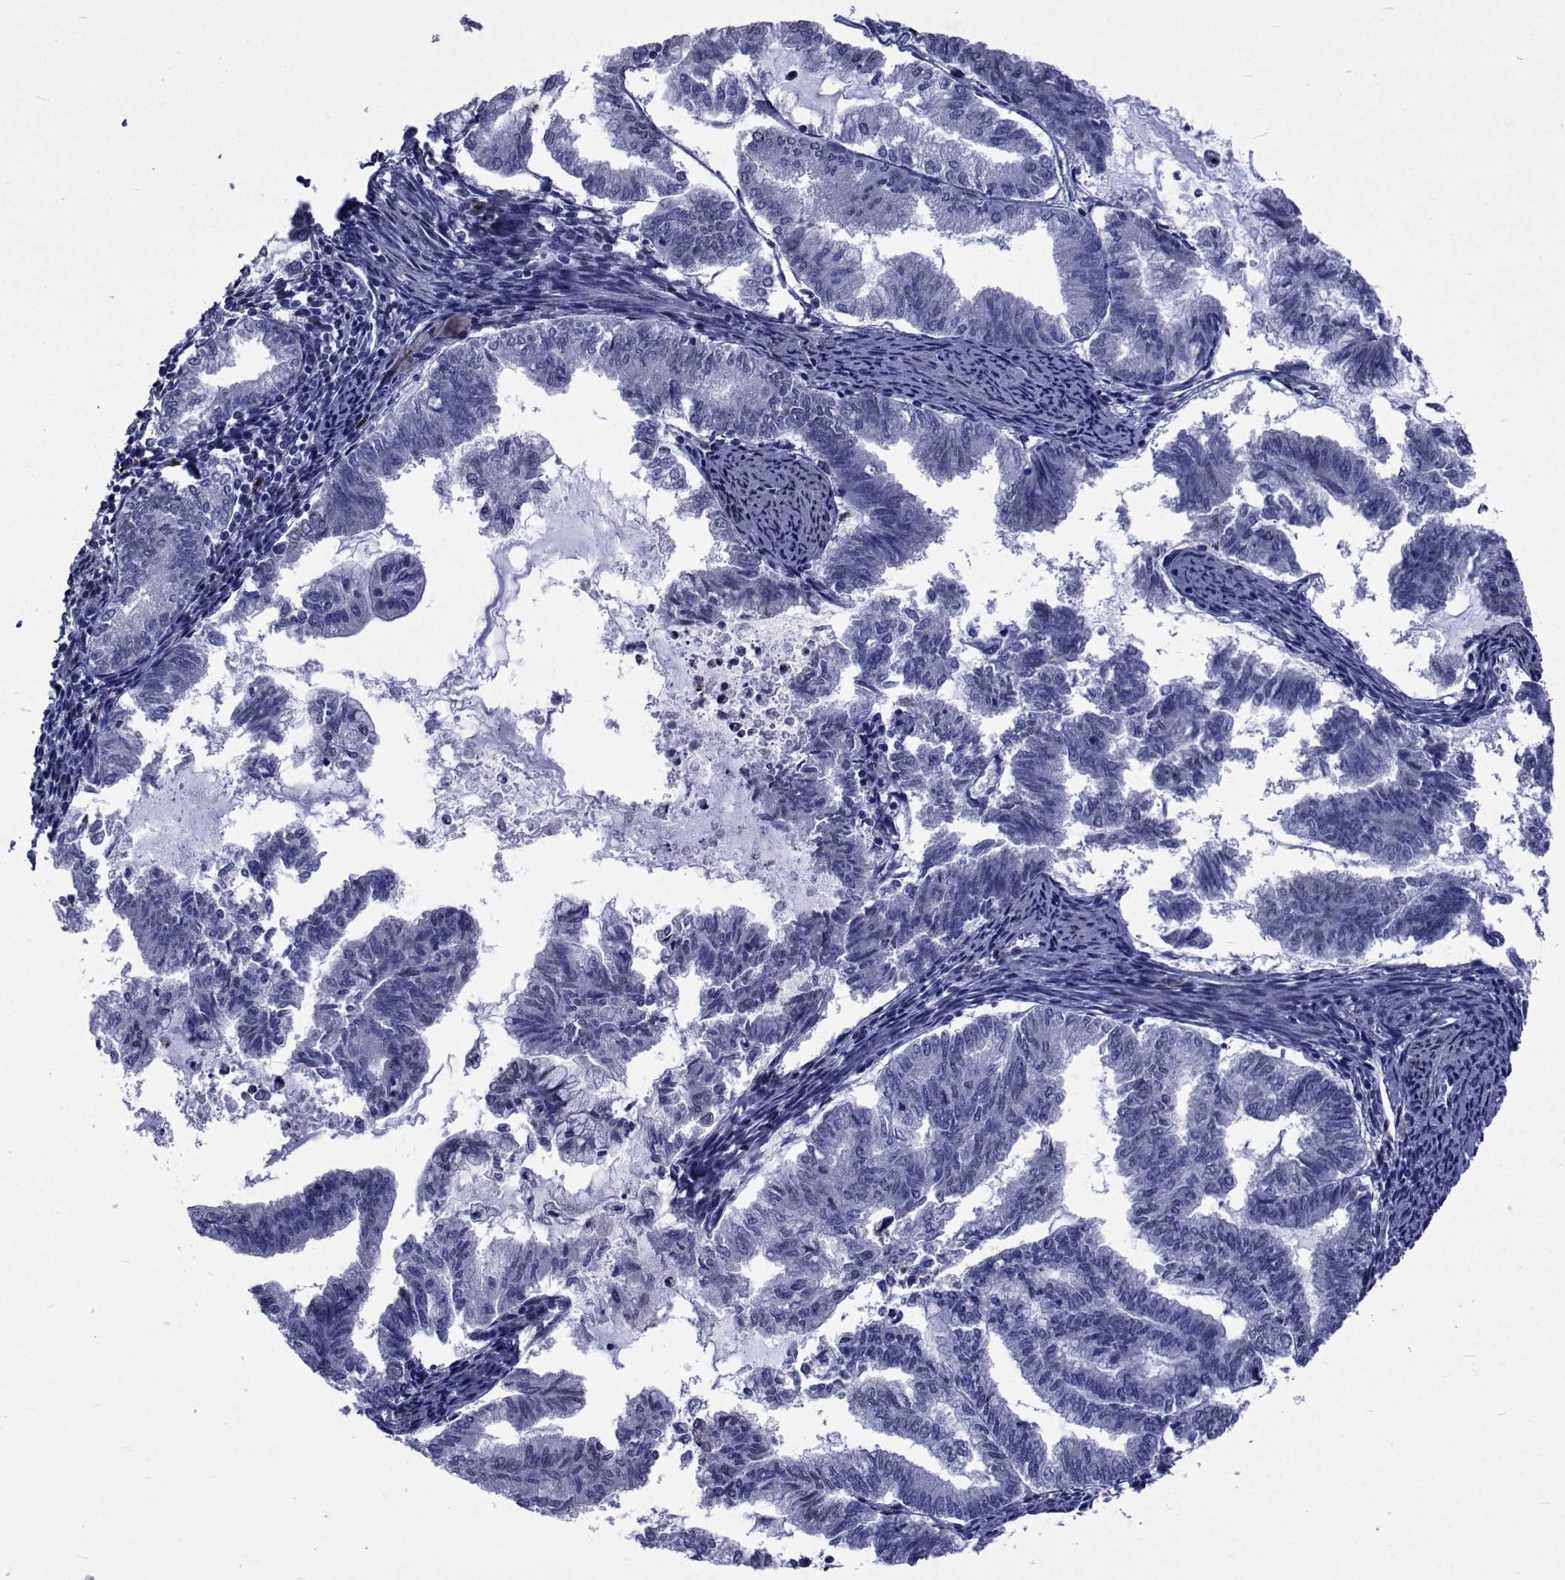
{"staining": {"intensity": "negative", "quantity": "none", "location": "none"}, "tissue": "endometrial cancer", "cell_type": "Tumor cells", "image_type": "cancer", "snomed": [{"axis": "morphology", "description": "Adenocarcinoma, NOS"}, {"axis": "topography", "description": "Endometrium"}], "caption": "Immunohistochemistry (IHC) of human adenocarcinoma (endometrial) demonstrates no positivity in tumor cells.", "gene": "ROPN1", "patient": {"sex": "female", "age": 79}}